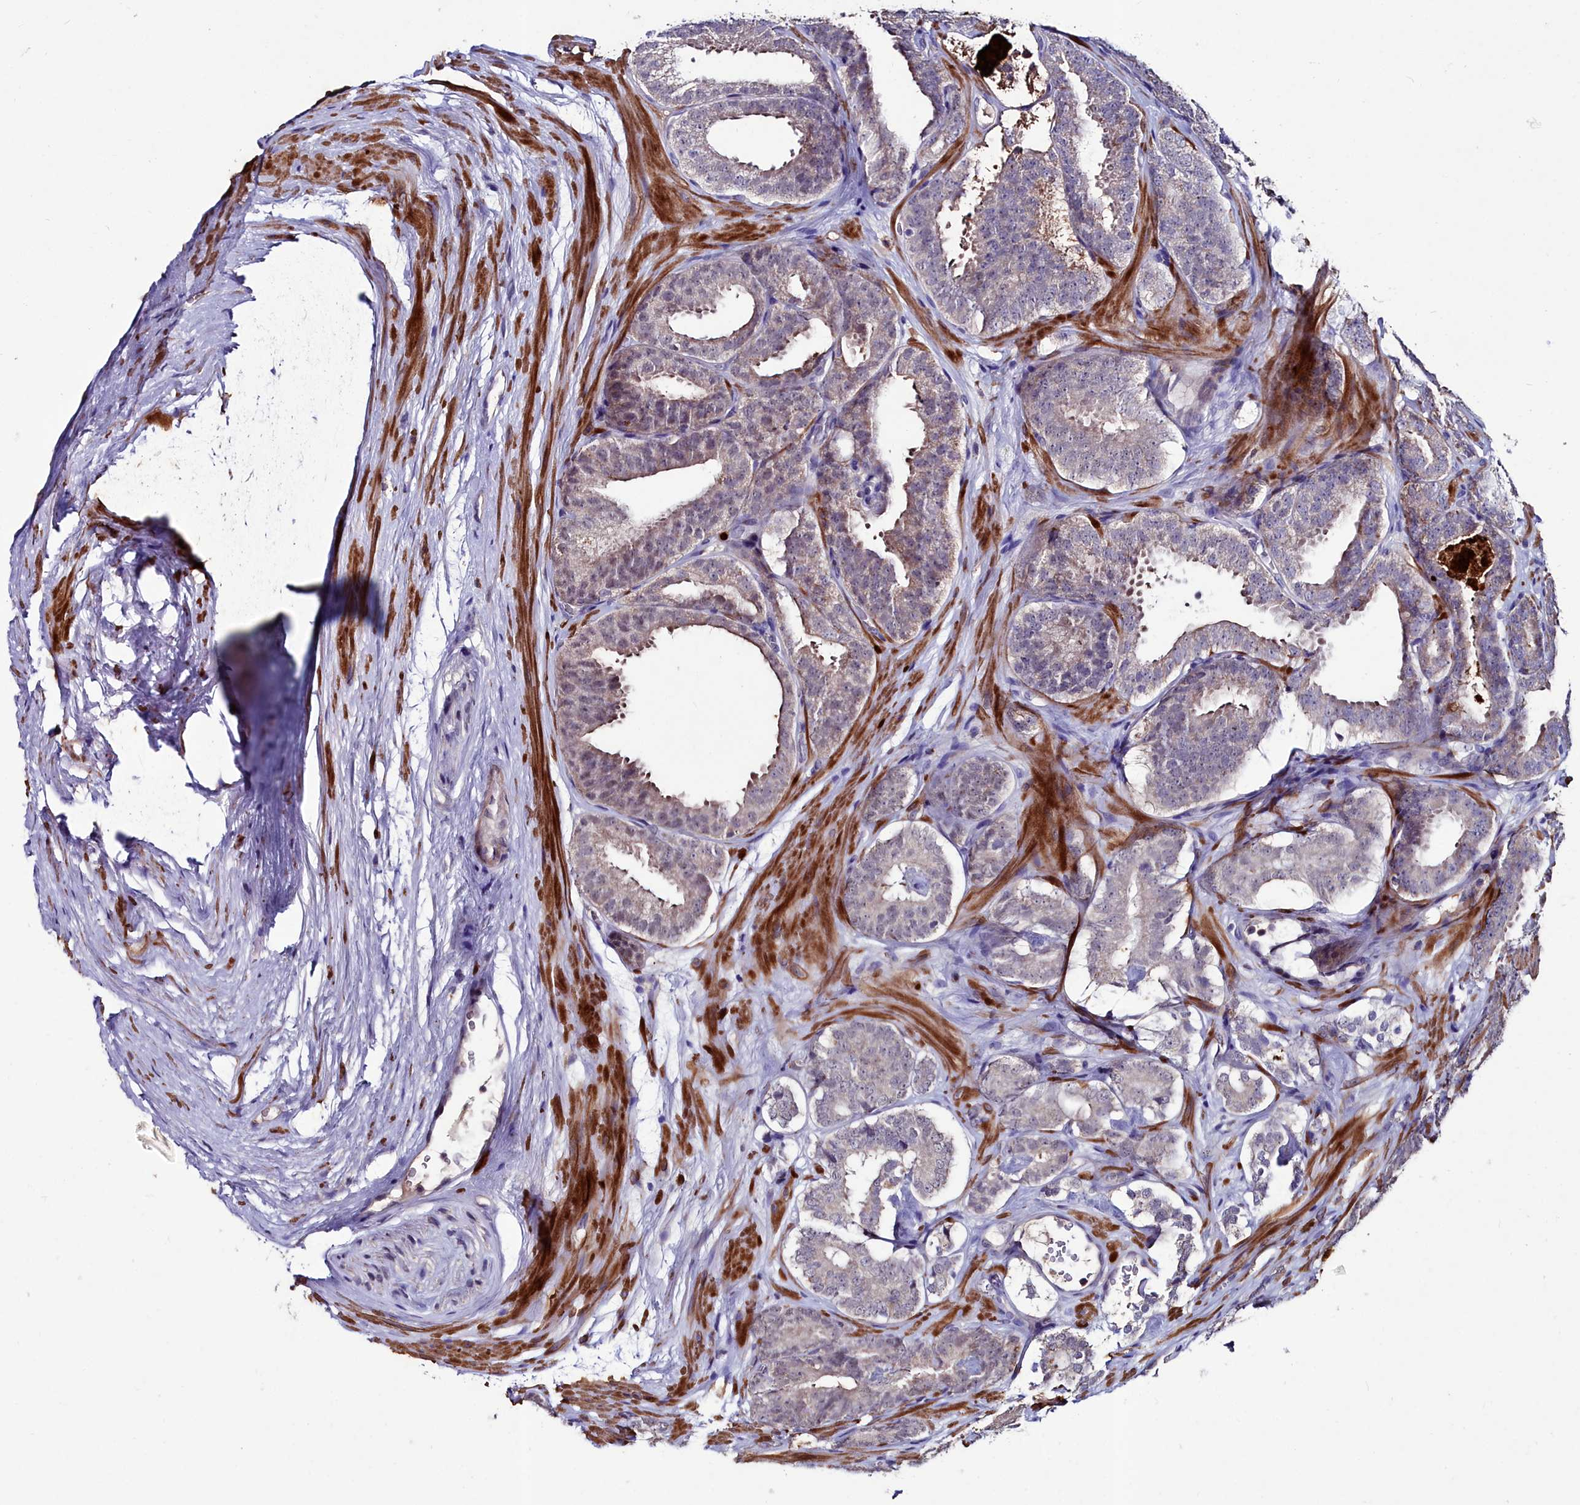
{"staining": {"intensity": "moderate", "quantity": "<25%", "location": "cytoplasmic/membranous"}, "tissue": "prostate cancer", "cell_type": "Tumor cells", "image_type": "cancer", "snomed": [{"axis": "morphology", "description": "Adenocarcinoma, High grade"}, {"axis": "topography", "description": "Prostate"}], "caption": "Human prostate high-grade adenocarcinoma stained for a protein (brown) demonstrates moderate cytoplasmic/membranous positive staining in approximately <25% of tumor cells.", "gene": "AMBRA1", "patient": {"sex": "male", "age": 63}}